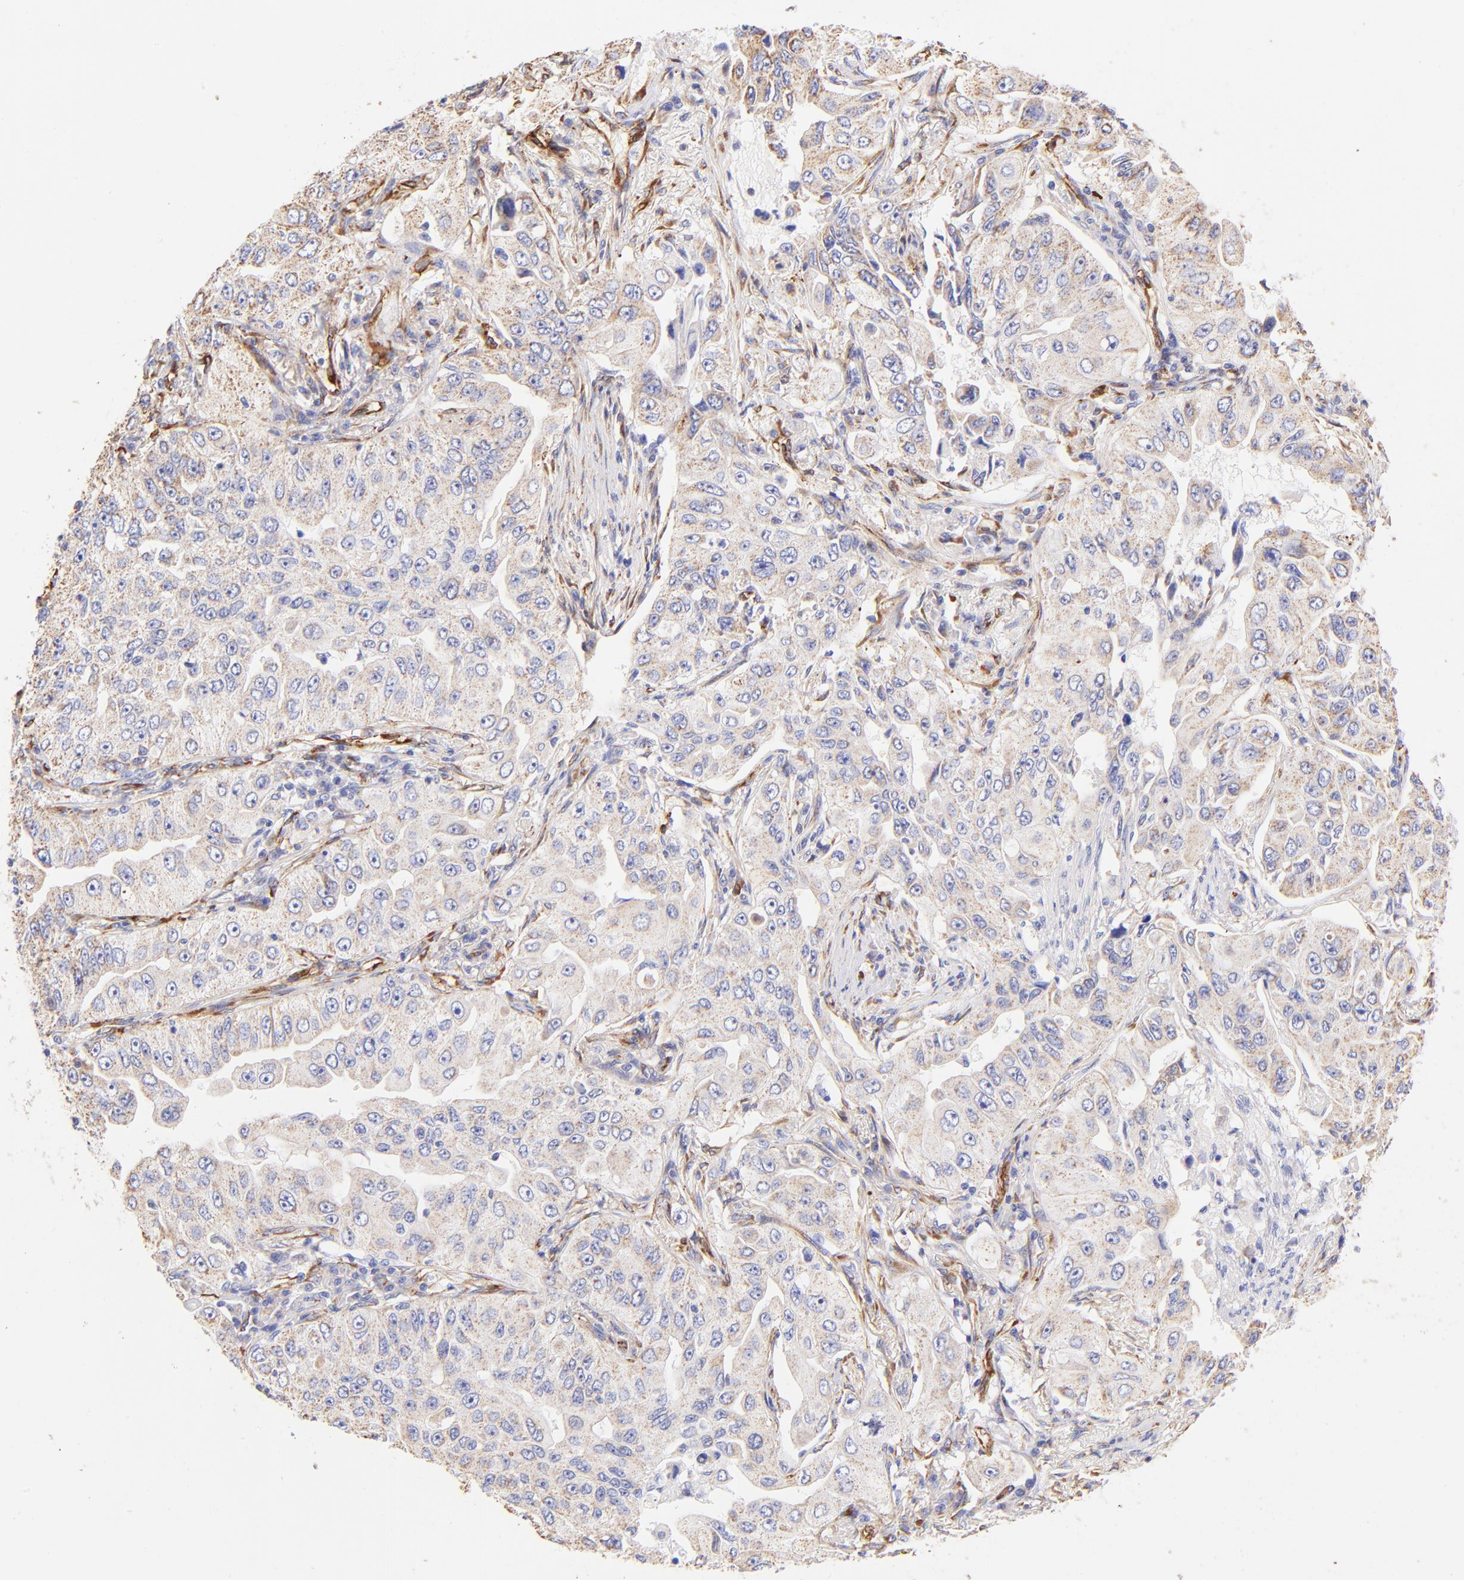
{"staining": {"intensity": "weak", "quantity": ">75%", "location": "cytoplasmic/membranous"}, "tissue": "lung cancer", "cell_type": "Tumor cells", "image_type": "cancer", "snomed": [{"axis": "morphology", "description": "Adenocarcinoma, NOS"}, {"axis": "topography", "description": "Lung"}], "caption": "Lung adenocarcinoma stained for a protein (brown) reveals weak cytoplasmic/membranous positive positivity in approximately >75% of tumor cells.", "gene": "SPARC", "patient": {"sex": "male", "age": 84}}